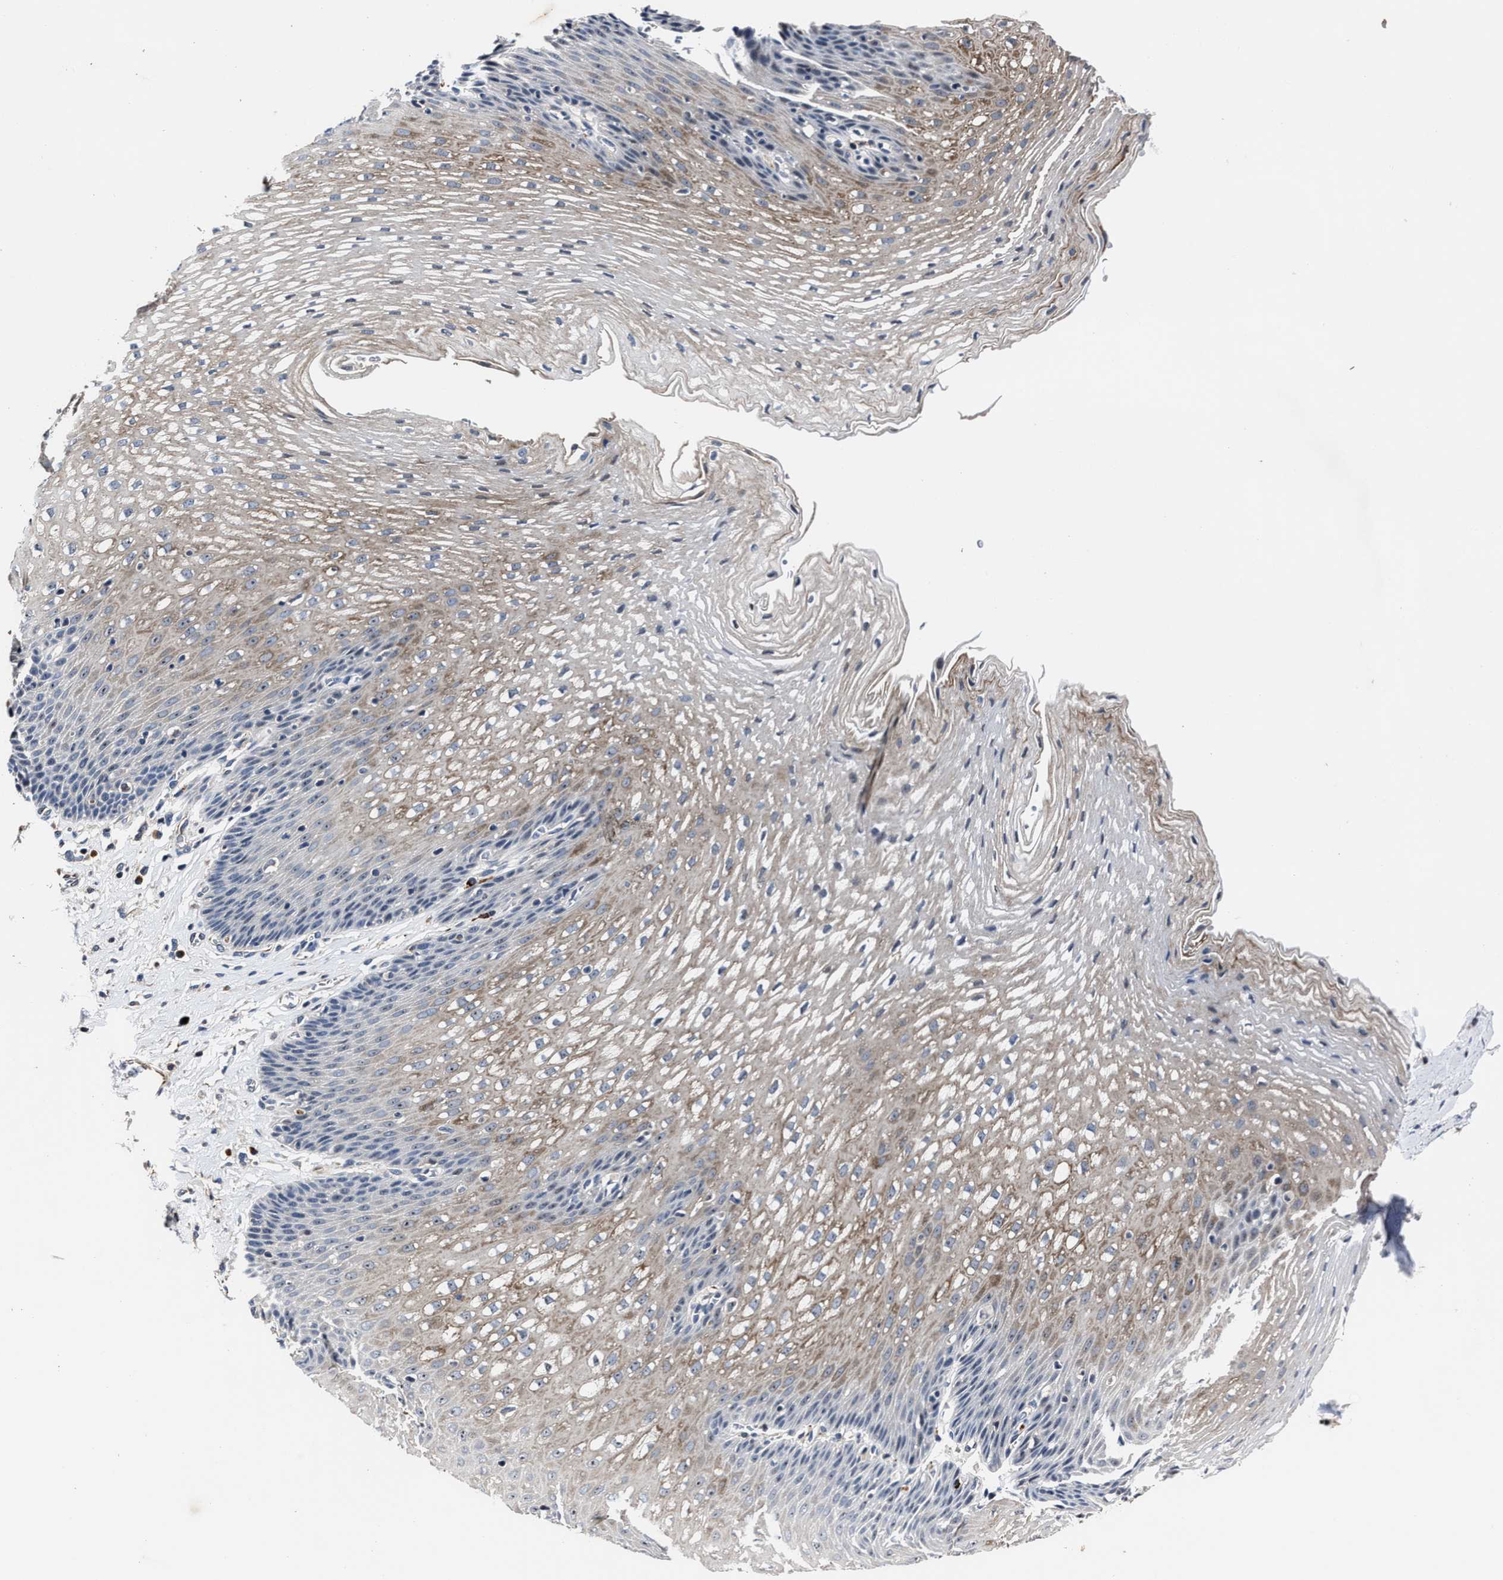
{"staining": {"intensity": "weak", "quantity": ">75%", "location": "cytoplasmic/membranous"}, "tissue": "esophagus", "cell_type": "Squamous epithelial cells", "image_type": "normal", "snomed": [{"axis": "morphology", "description": "Normal tissue, NOS"}, {"axis": "topography", "description": "Esophagus"}], "caption": "The micrograph reveals staining of normal esophagus, revealing weak cytoplasmic/membranous protein staining (brown color) within squamous epithelial cells.", "gene": "RSBN1L", "patient": {"sex": "male", "age": 48}}